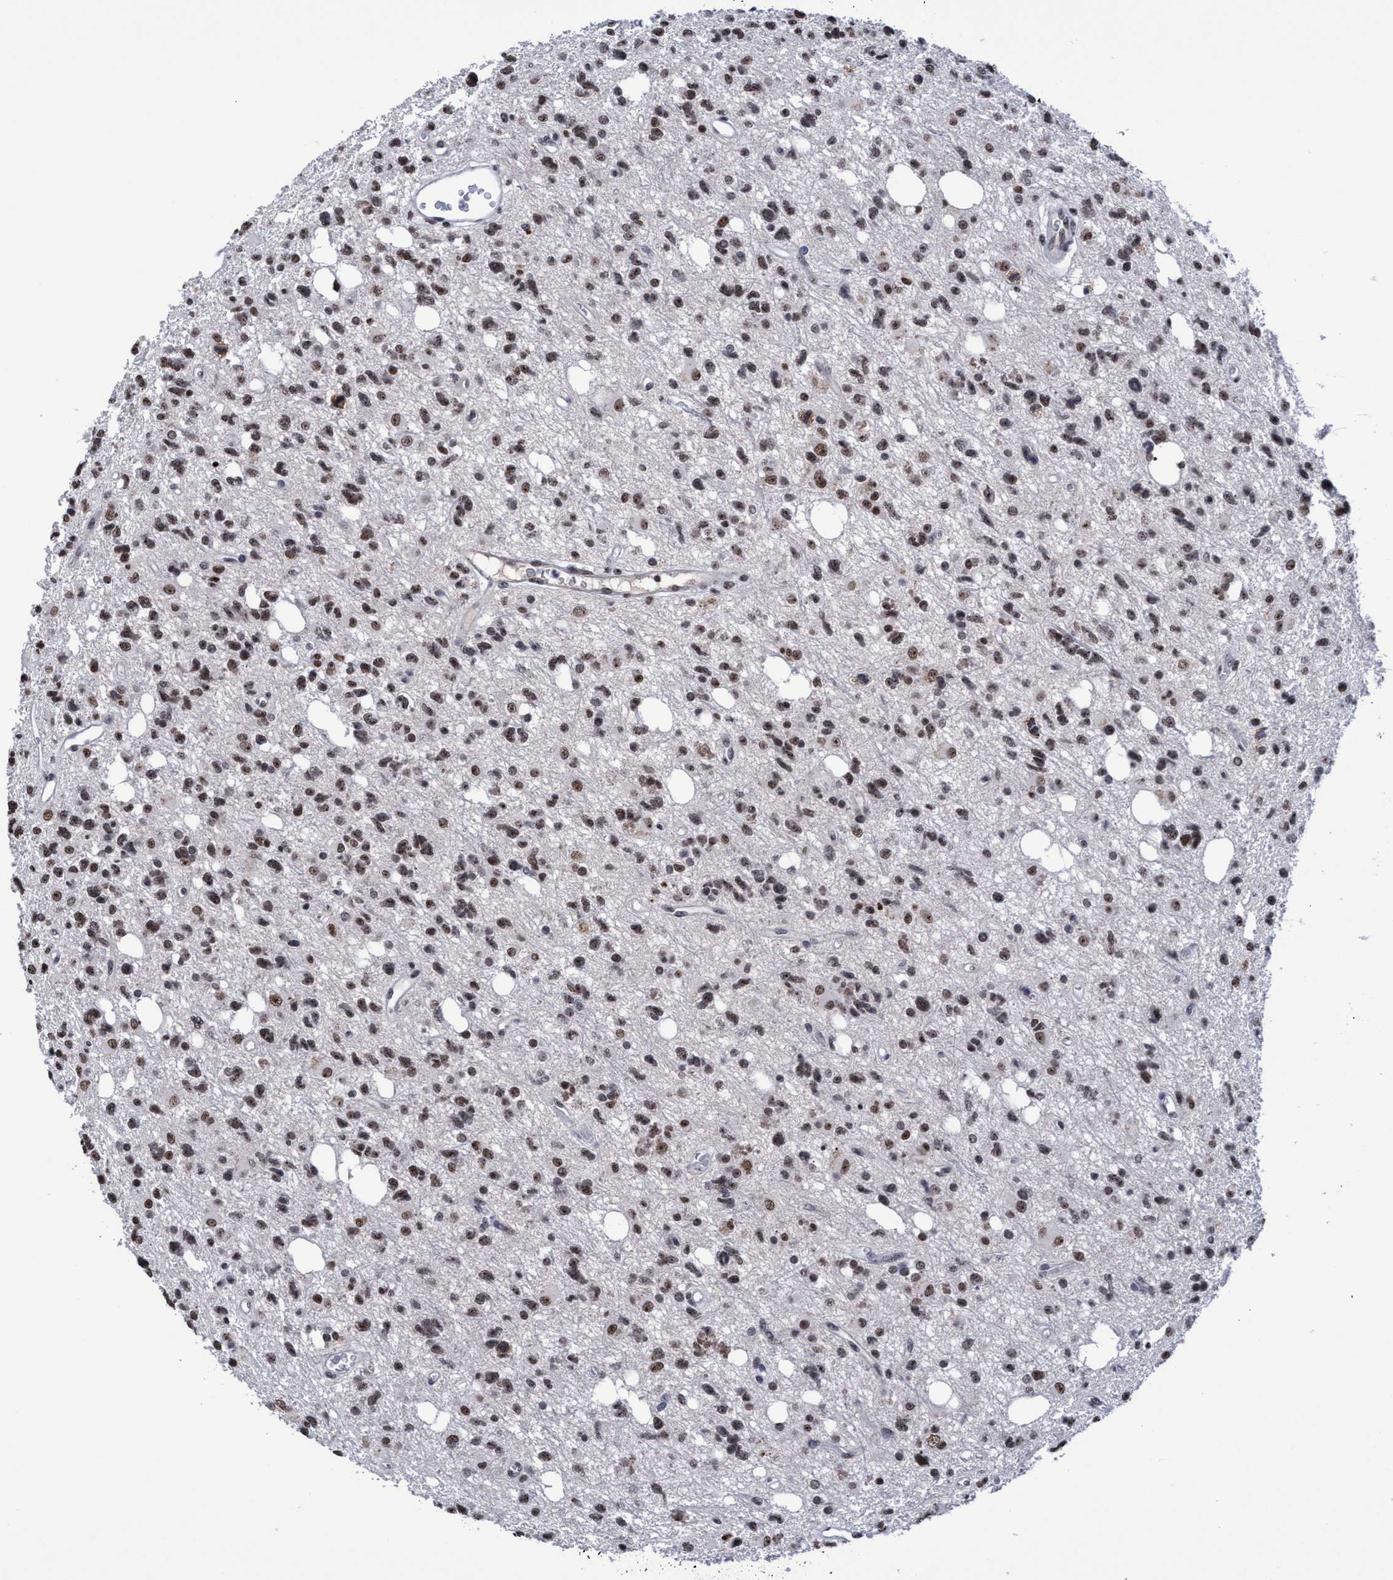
{"staining": {"intensity": "weak", "quantity": ">75%", "location": "nuclear"}, "tissue": "glioma", "cell_type": "Tumor cells", "image_type": "cancer", "snomed": [{"axis": "morphology", "description": "Glioma, malignant, High grade"}, {"axis": "topography", "description": "Brain"}], "caption": "Brown immunohistochemical staining in human malignant glioma (high-grade) exhibits weak nuclear staining in approximately >75% of tumor cells. The staining was performed using DAB (3,3'-diaminobenzidine) to visualize the protein expression in brown, while the nuclei were stained in blue with hematoxylin (Magnification: 20x).", "gene": "EFCAB10", "patient": {"sex": "female", "age": 62}}